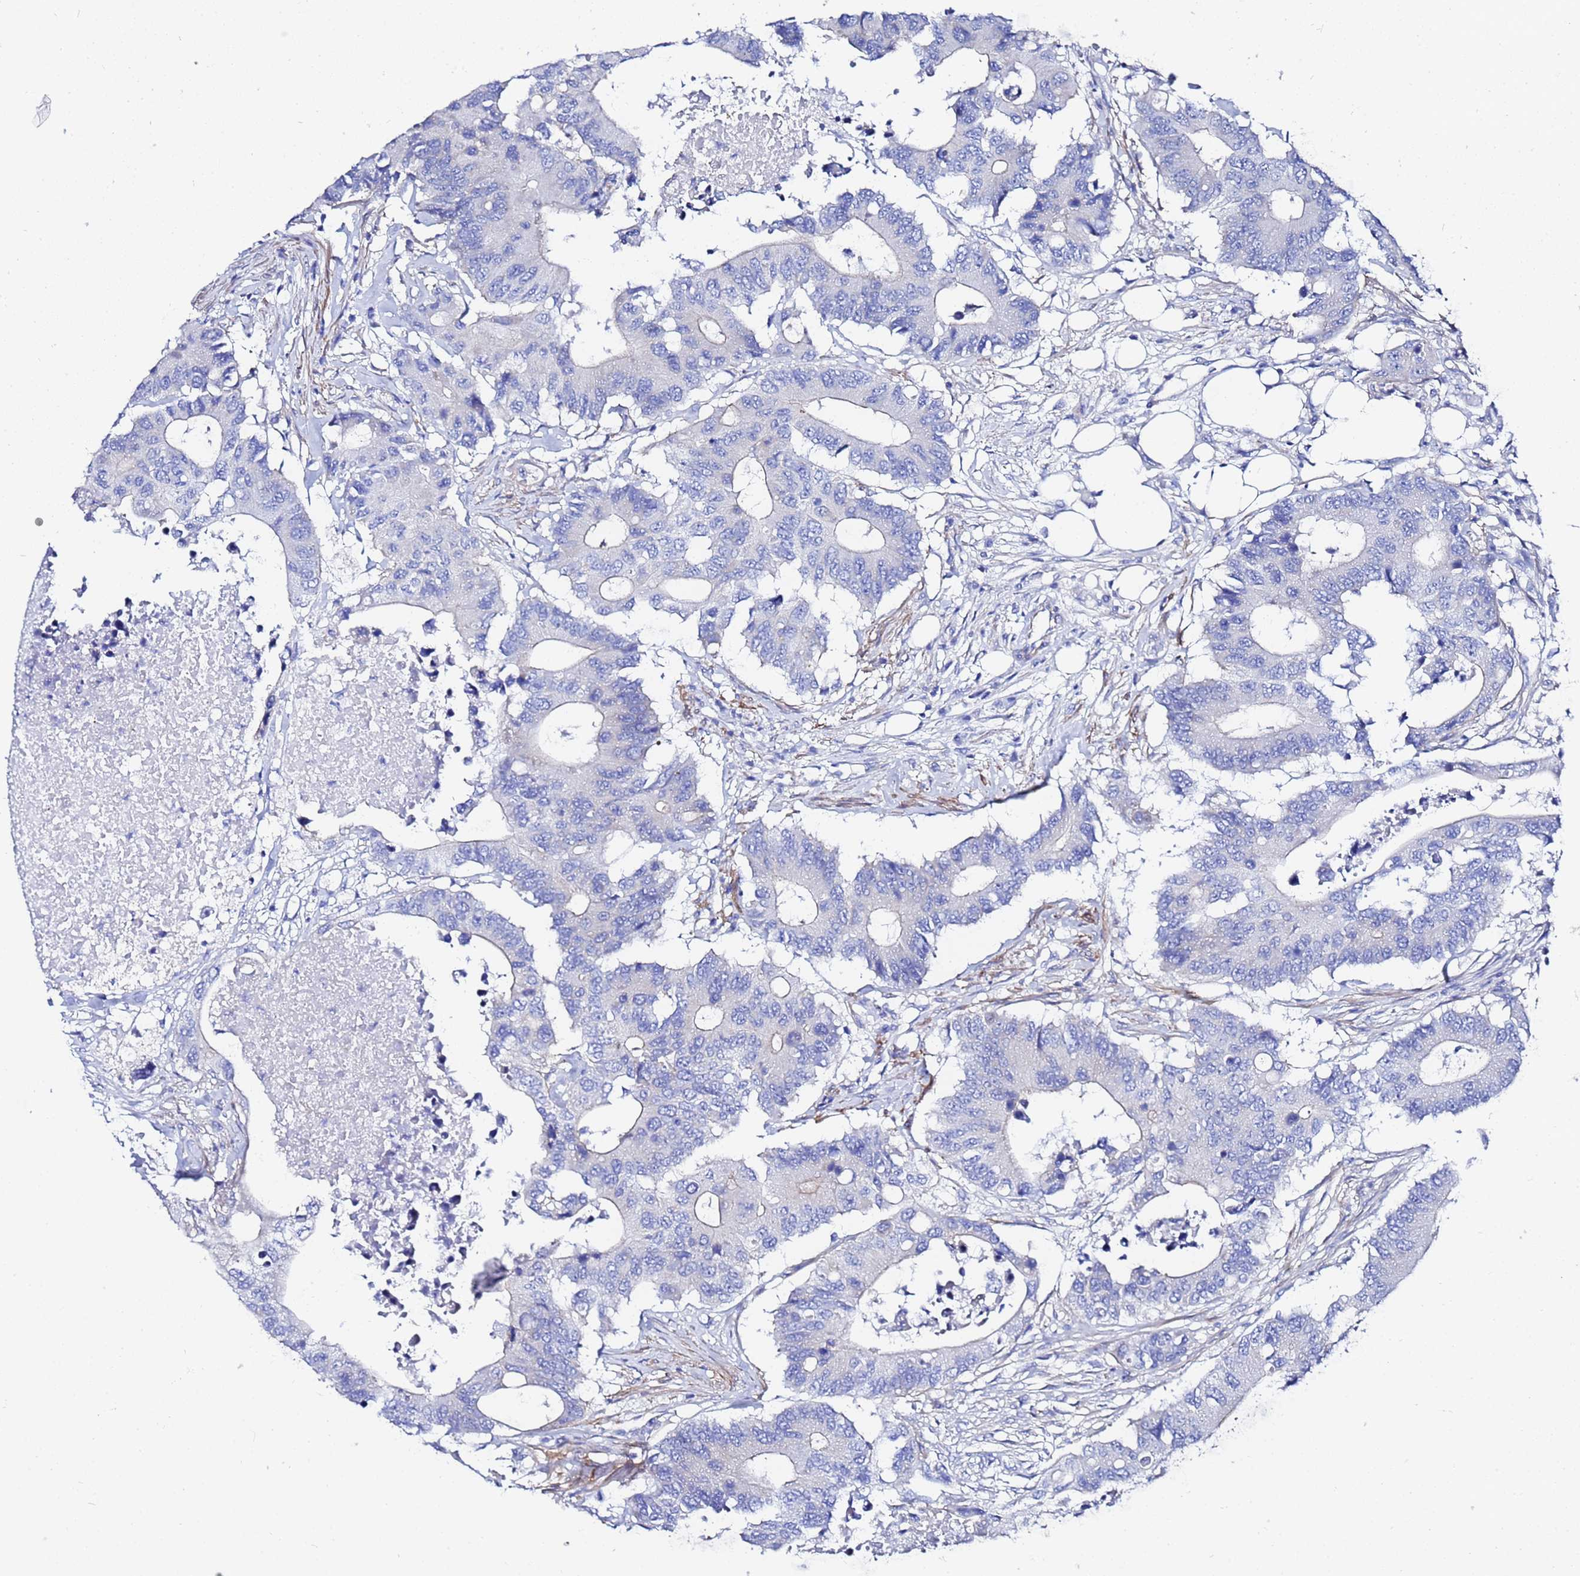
{"staining": {"intensity": "negative", "quantity": "none", "location": "none"}, "tissue": "colorectal cancer", "cell_type": "Tumor cells", "image_type": "cancer", "snomed": [{"axis": "morphology", "description": "Adenocarcinoma, NOS"}, {"axis": "topography", "description": "Colon"}], "caption": "Adenocarcinoma (colorectal) stained for a protein using IHC displays no staining tumor cells.", "gene": "RAB39B", "patient": {"sex": "male", "age": 71}}